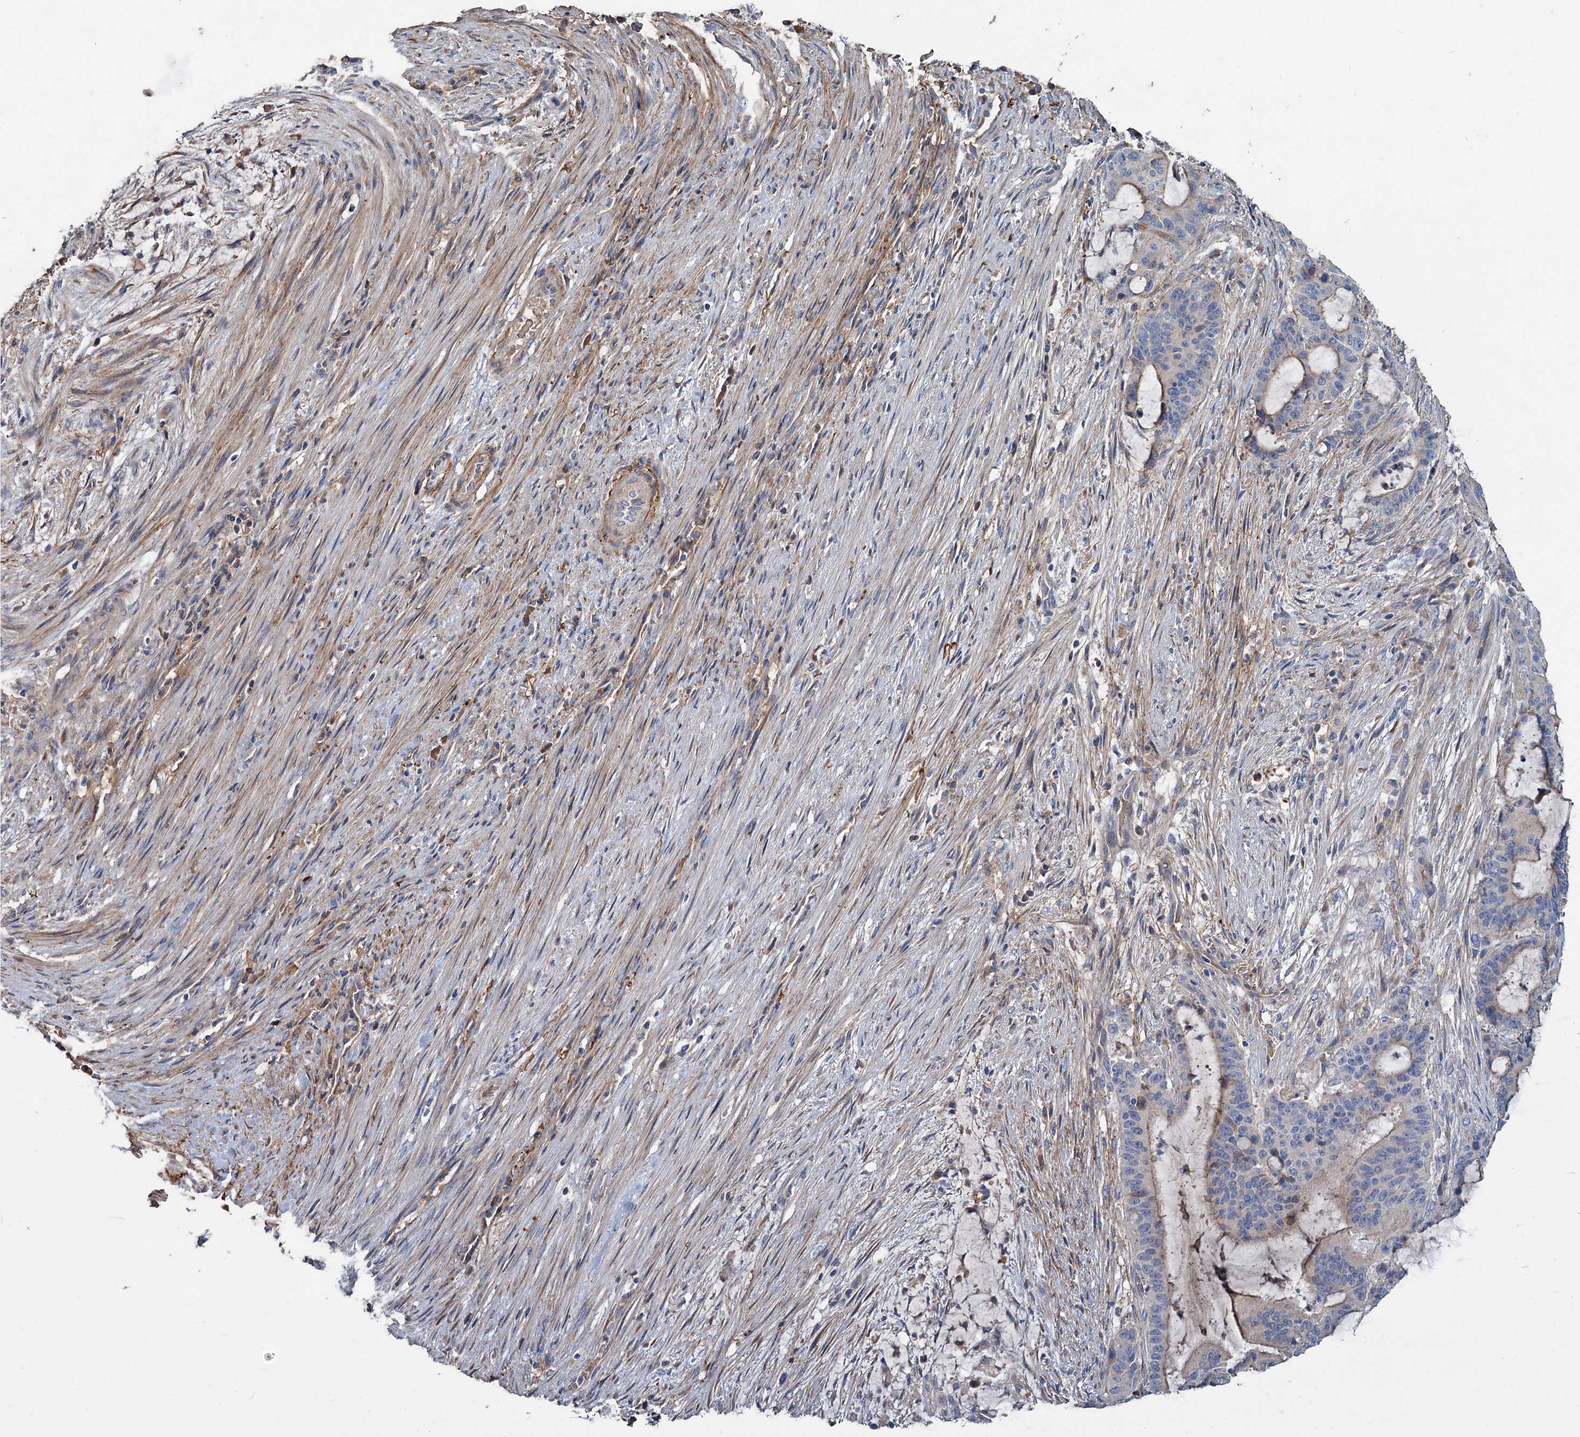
{"staining": {"intensity": "moderate", "quantity": "<25%", "location": "cytoplasmic/membranous"}, "tissue": "liver cancer", "cell_type": "Tumor cells", "image_type": "cancer", "snomed": [{"axis": "morphology", "description": "Normal tissue, NOS"}, {"axis": "morphology", "description": "Cholangiocarcinoma"}, {"axis": "topography", "description": "Liver"}, {"axis": "topography", "description": "Peripheral nerve tissue"}], "caption": "Immunohistochemistry (IHC) staining of liver cancer (cholangiocarcinoma), which shows low levels of moderate cytoplasmic/membranous positivity in approximately <25% of tumor cells indicating moderate cytoplasmic/membranous protein staining. The staining was performed using DAB (brown) for protein detection and nuclei were counterstained in hematoxylin (blue).", "gene": "URAD", "patient": {"sex": "female", "age": 73}}